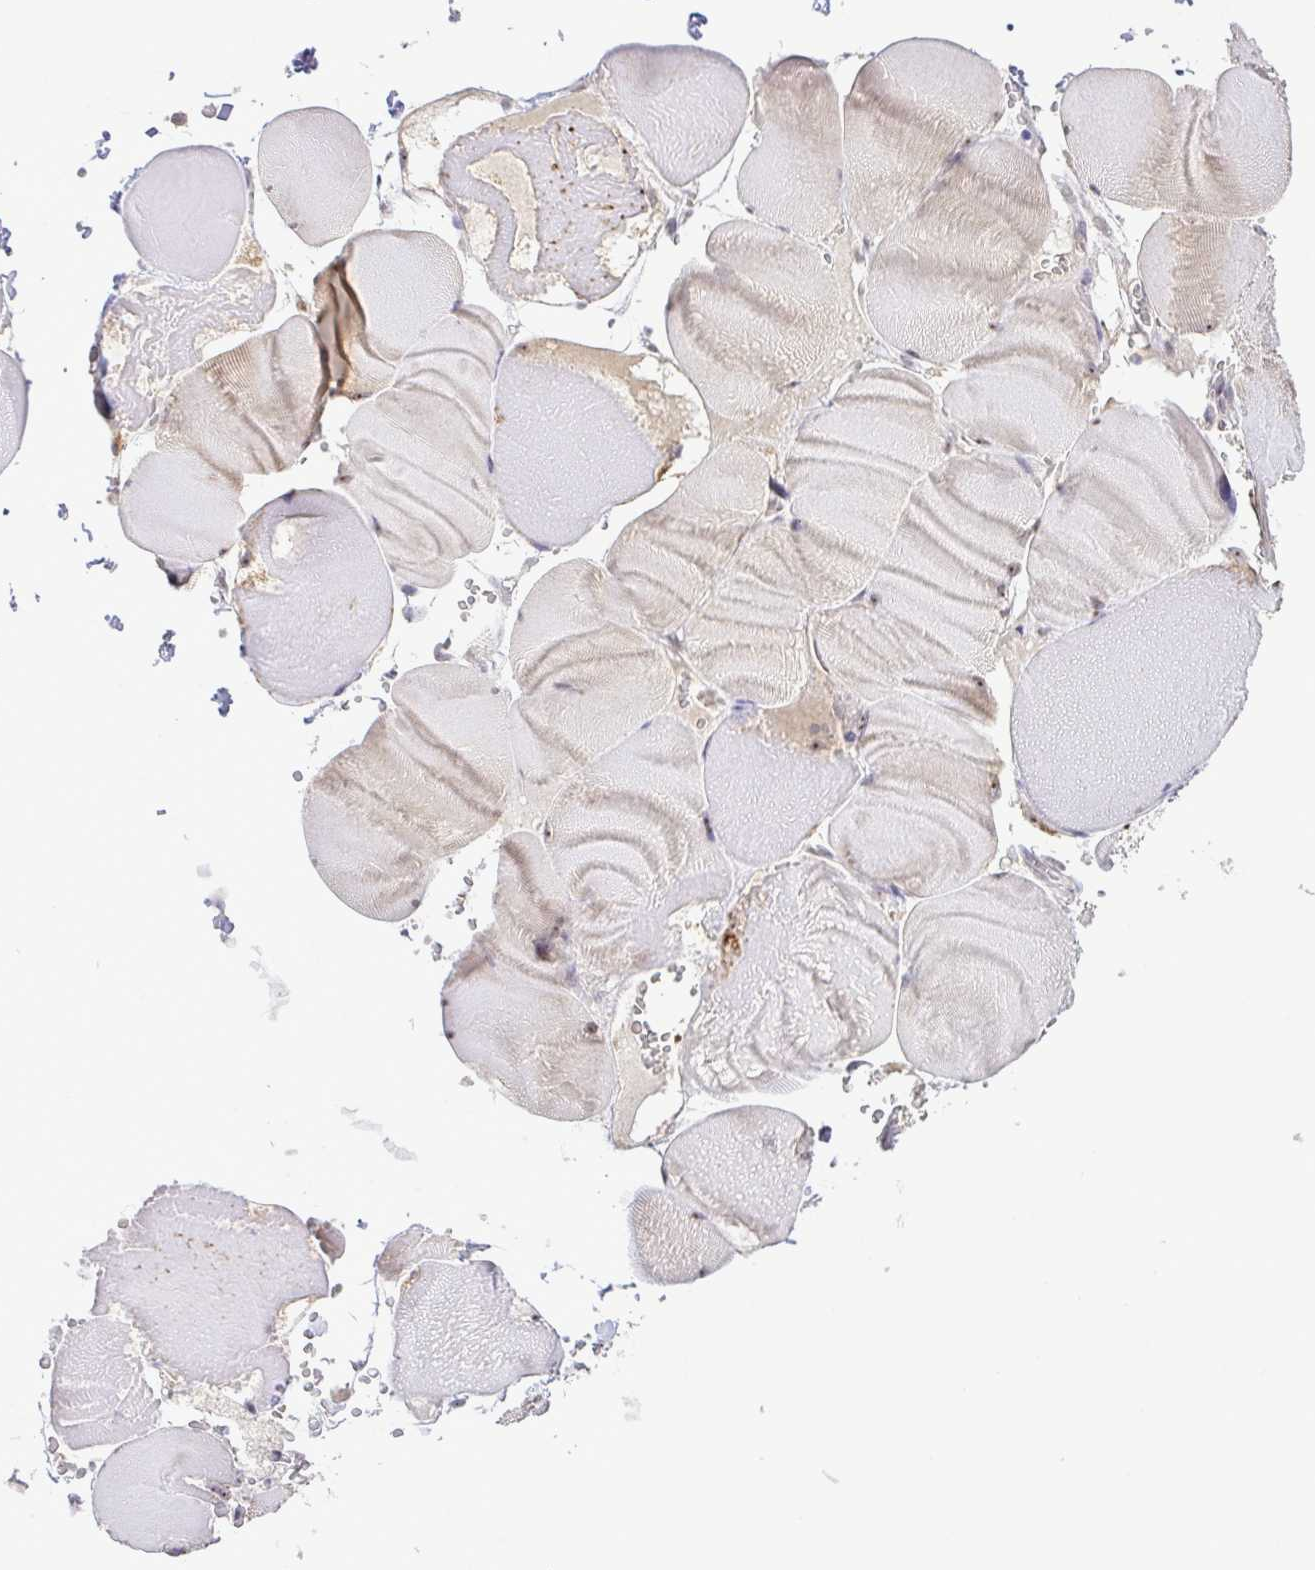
{"staining": {"intensity": "weak", "quantity": "25%-75%", "location": "cytoplasmic/membranous,nuclear"}, "tissue": "skeletal muscle", "cell_type": "Myocytes", "image_type": "normal", "snomed": [{"axis": "morphology", "description": "Normal tissue, NOS"}, {"axis": "topography", "description": "Skeletal muscle"}, {"axis": "topography", "description": "Head-Neck"}], "caption": "Immunohistochemistry photomicrograph of normal skeletal muscle: skeletal muscle stained using immunohistochemistry exhibits low levels of weak protein expression localized specifically in the cytoplasmic/membranous,nuclear of myocytes, appearing as a cytoplasmic/membranous,nuclear brown color.", "gene": "RSL24D1", "patient": {"sex": "male", "age": 66}}